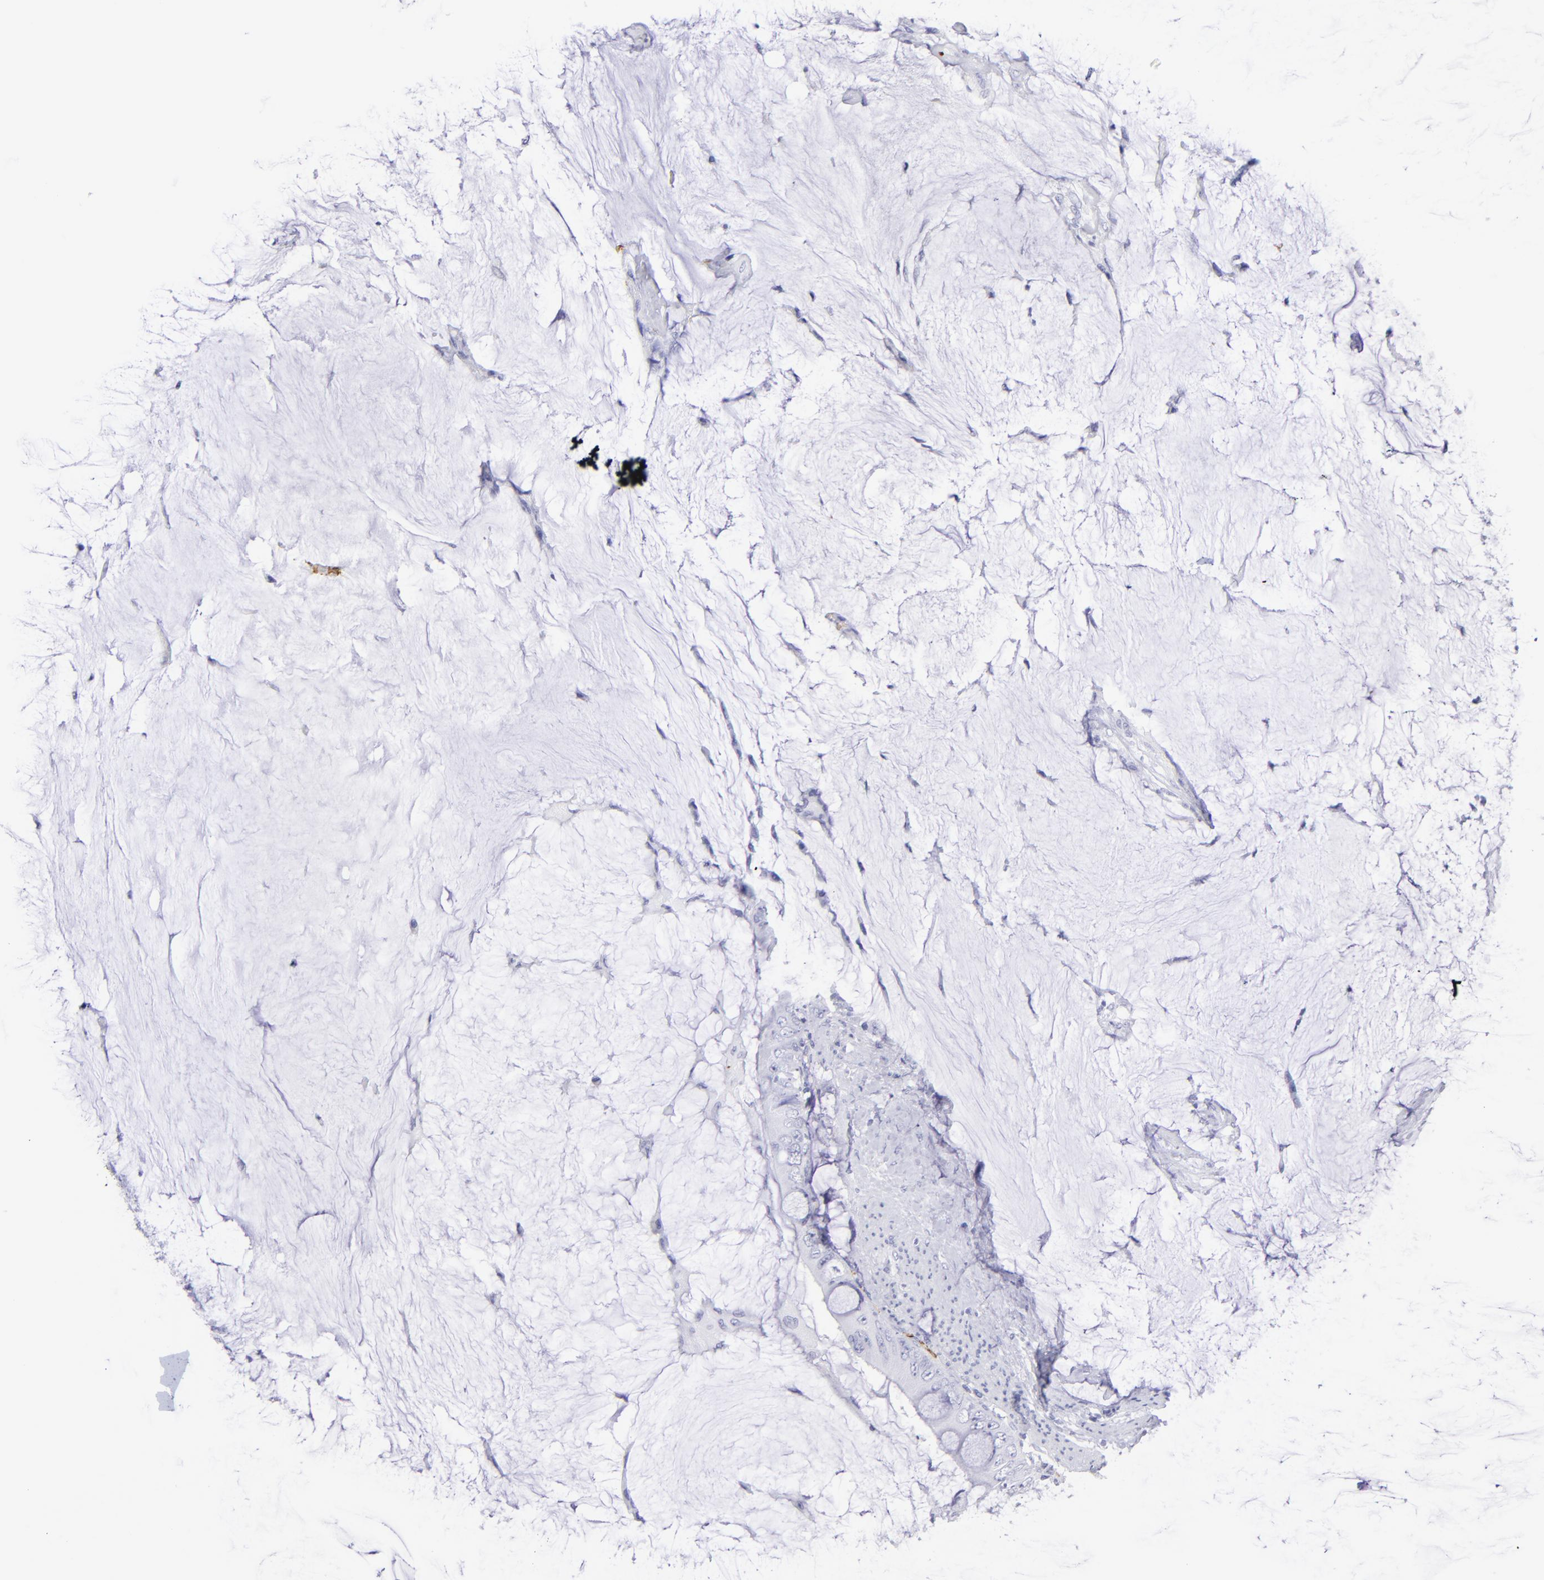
{"staining": {"intensity": "negative", "quantity": "none", "location": "none"}, "tissue": "colorectal cancer", "cell_type": "Tumor cells", "image_type": "cancer", "snomed": [{"axis": "morphology", "description": "Normal tissue, NOS"}, {"axis": "morphology", "description": "Adenocarcinoma, NOS"}, {"axis": "topography", "description": "Rectum"}, {"axis": "topography", "description": "Peripheral nerve tissue"}], "caption": "IHC of human colorectal cancer demonstrates no positivity in tumor cells.", "gene": "GYPA", "patient": {"sex": "female", "age": 77}}